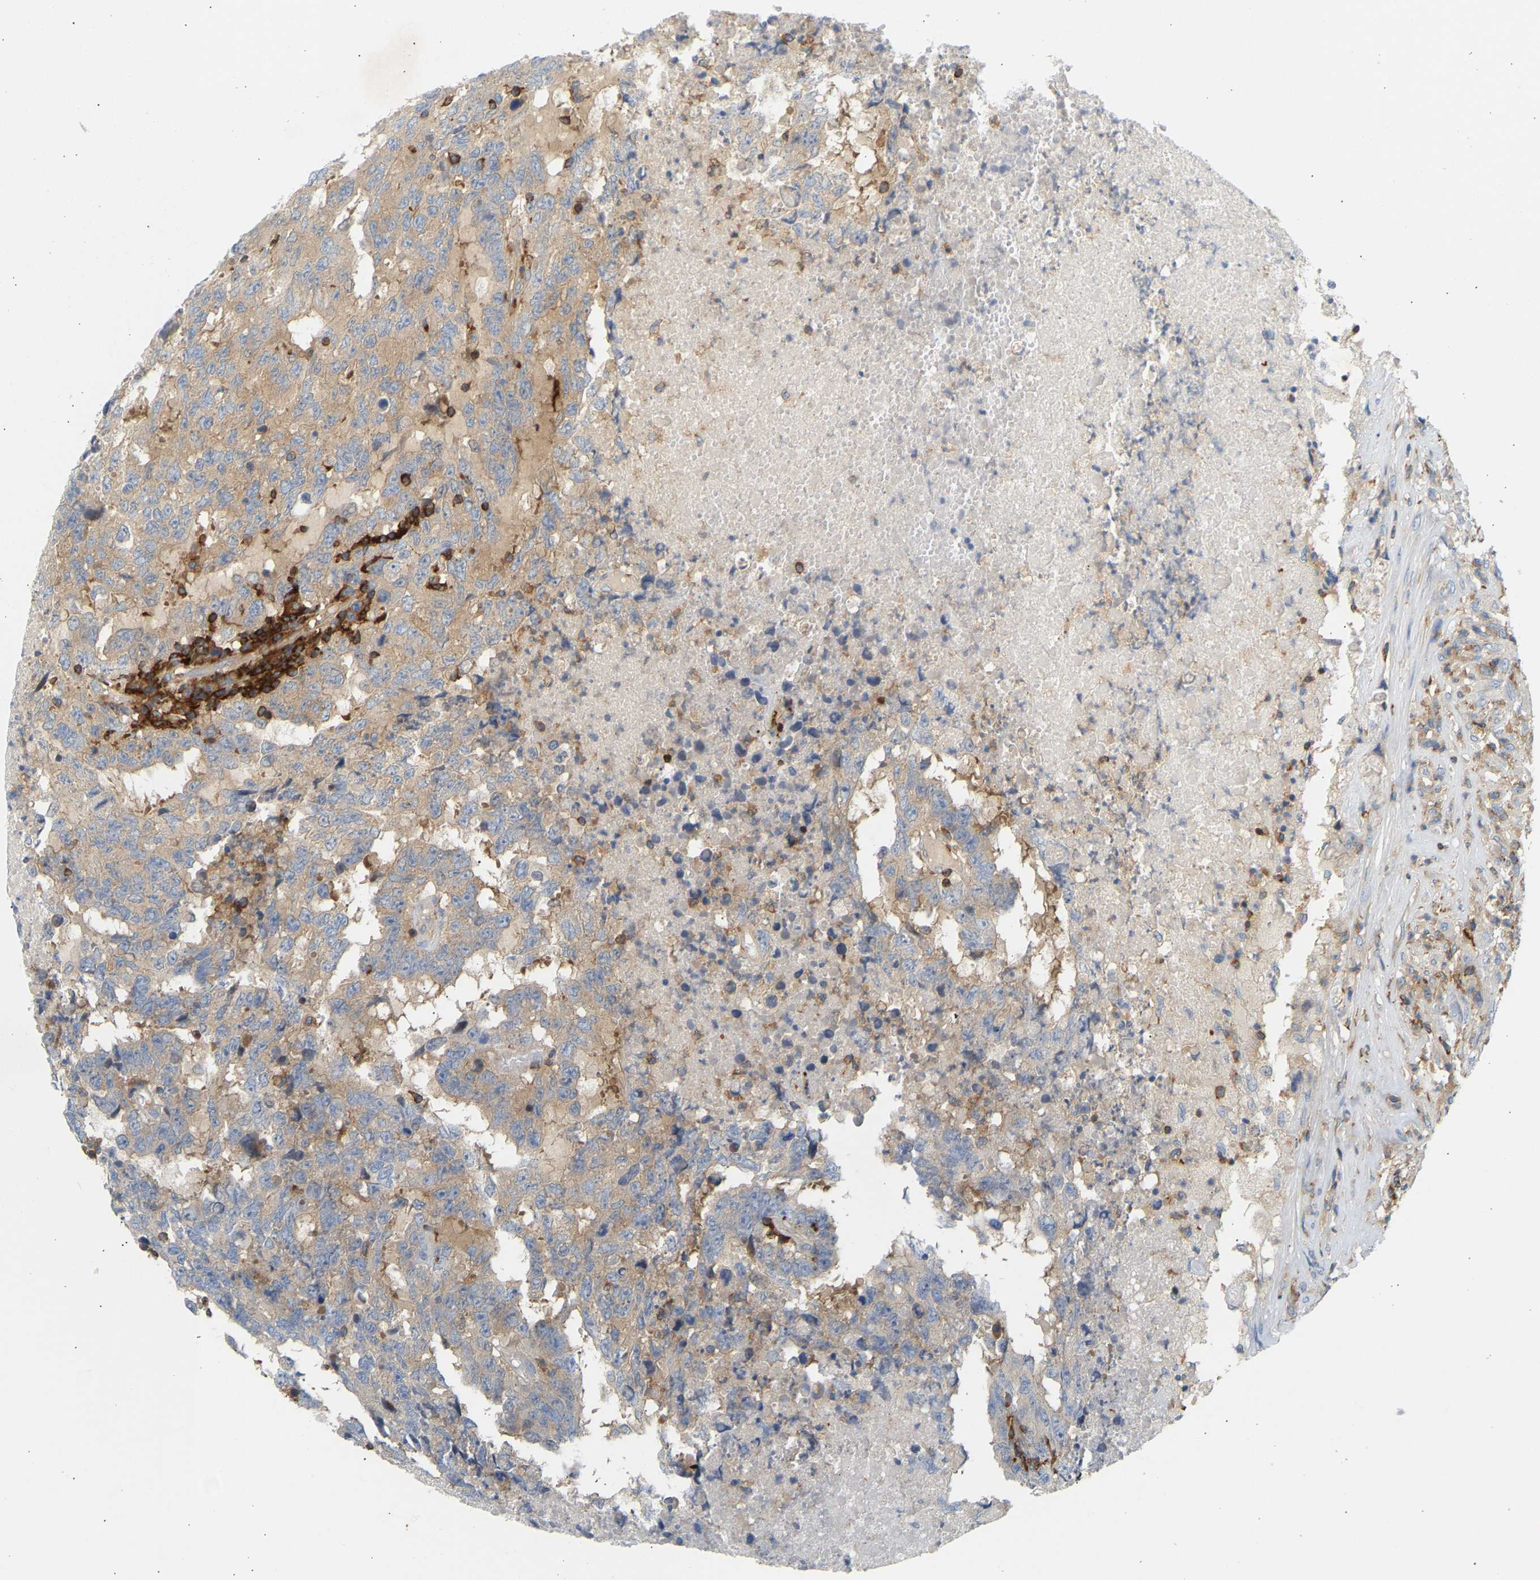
{"staining": {"intensity": "weak", "quantity": ">75%", "location": "cytoplasmic/membranous"}, "tissue": "testis cancer", "cell_type": "Tumor cells", "image_type": "cancer", "snomed": [{"axis": "morphology", "description": "Necrosis, NOS"}, {"axis": "morphology", "description": "Carcinoma, Embryonal, NOS"}, {"axis": "topography", "description": "Testis"}], "caption": "Testis cancer (embryonal carcinoma) stained for a protein (brown) exhibits weak cytoplasmic/membranous positive expression in about >75% of tumor cells.", "gene": "FNBP1", "patient": {"sex": "male", "age": 19}}